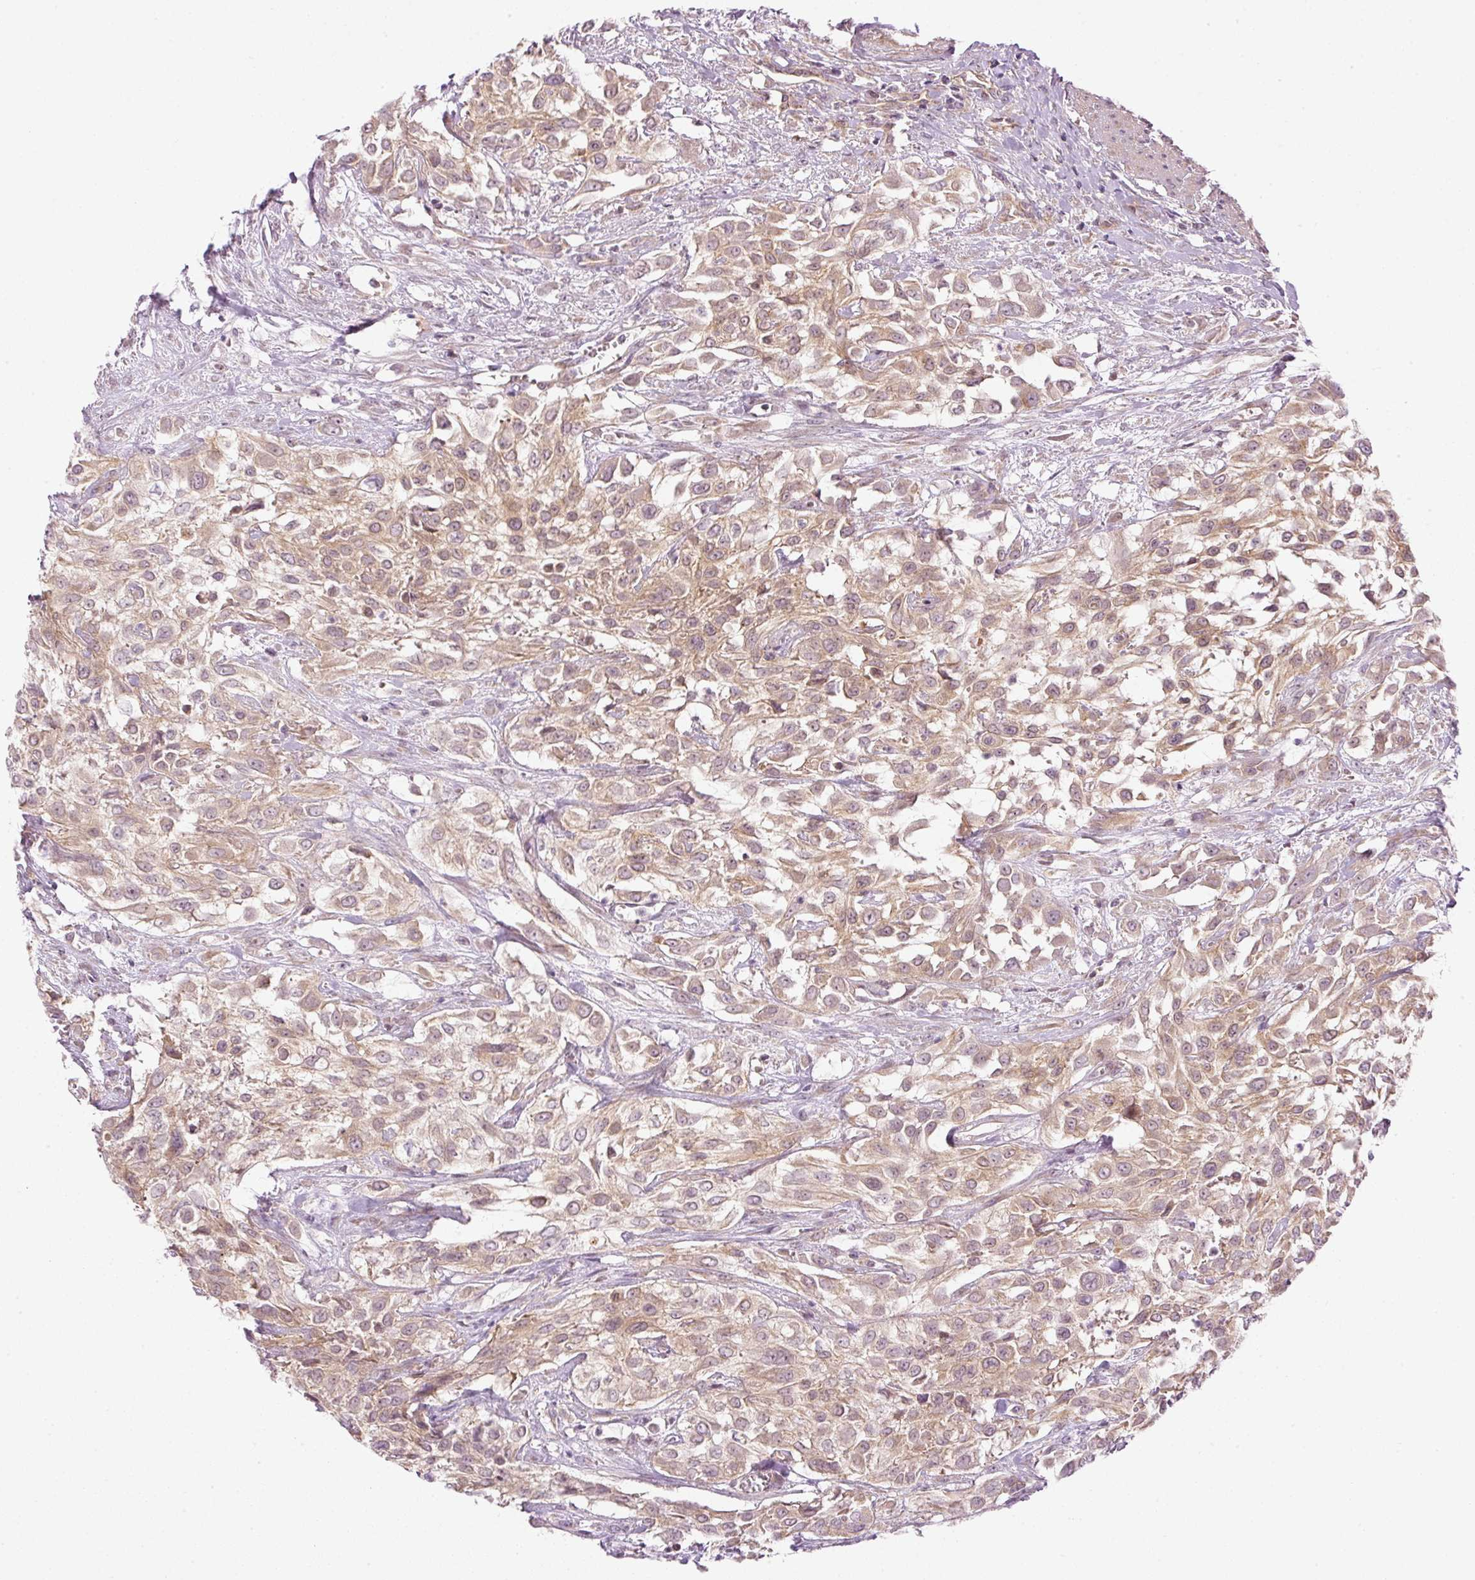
{"staining": {"intensity": "moderate", "quantity": ">75%", "location": "cytoplasmic/membranous"}, "tissue": "urothelial cancer", "cell_type": "Tumor cells", "image_type": "cancer", "snomed": [{"axis": "morphology", "description": "Urothelial carcinoma, High grade"}, {"axis": "topography", "description": "Urinary bladder"}], "caption": "Immunohistochemistry of urothelial carcinoma (high-grade) exhibits medium levels of moderate cytoplasmic/membranous expression in about >75% of tumor cells.", "gene": "MZT2B", "patient": {"sex": "male", "age": 57}}